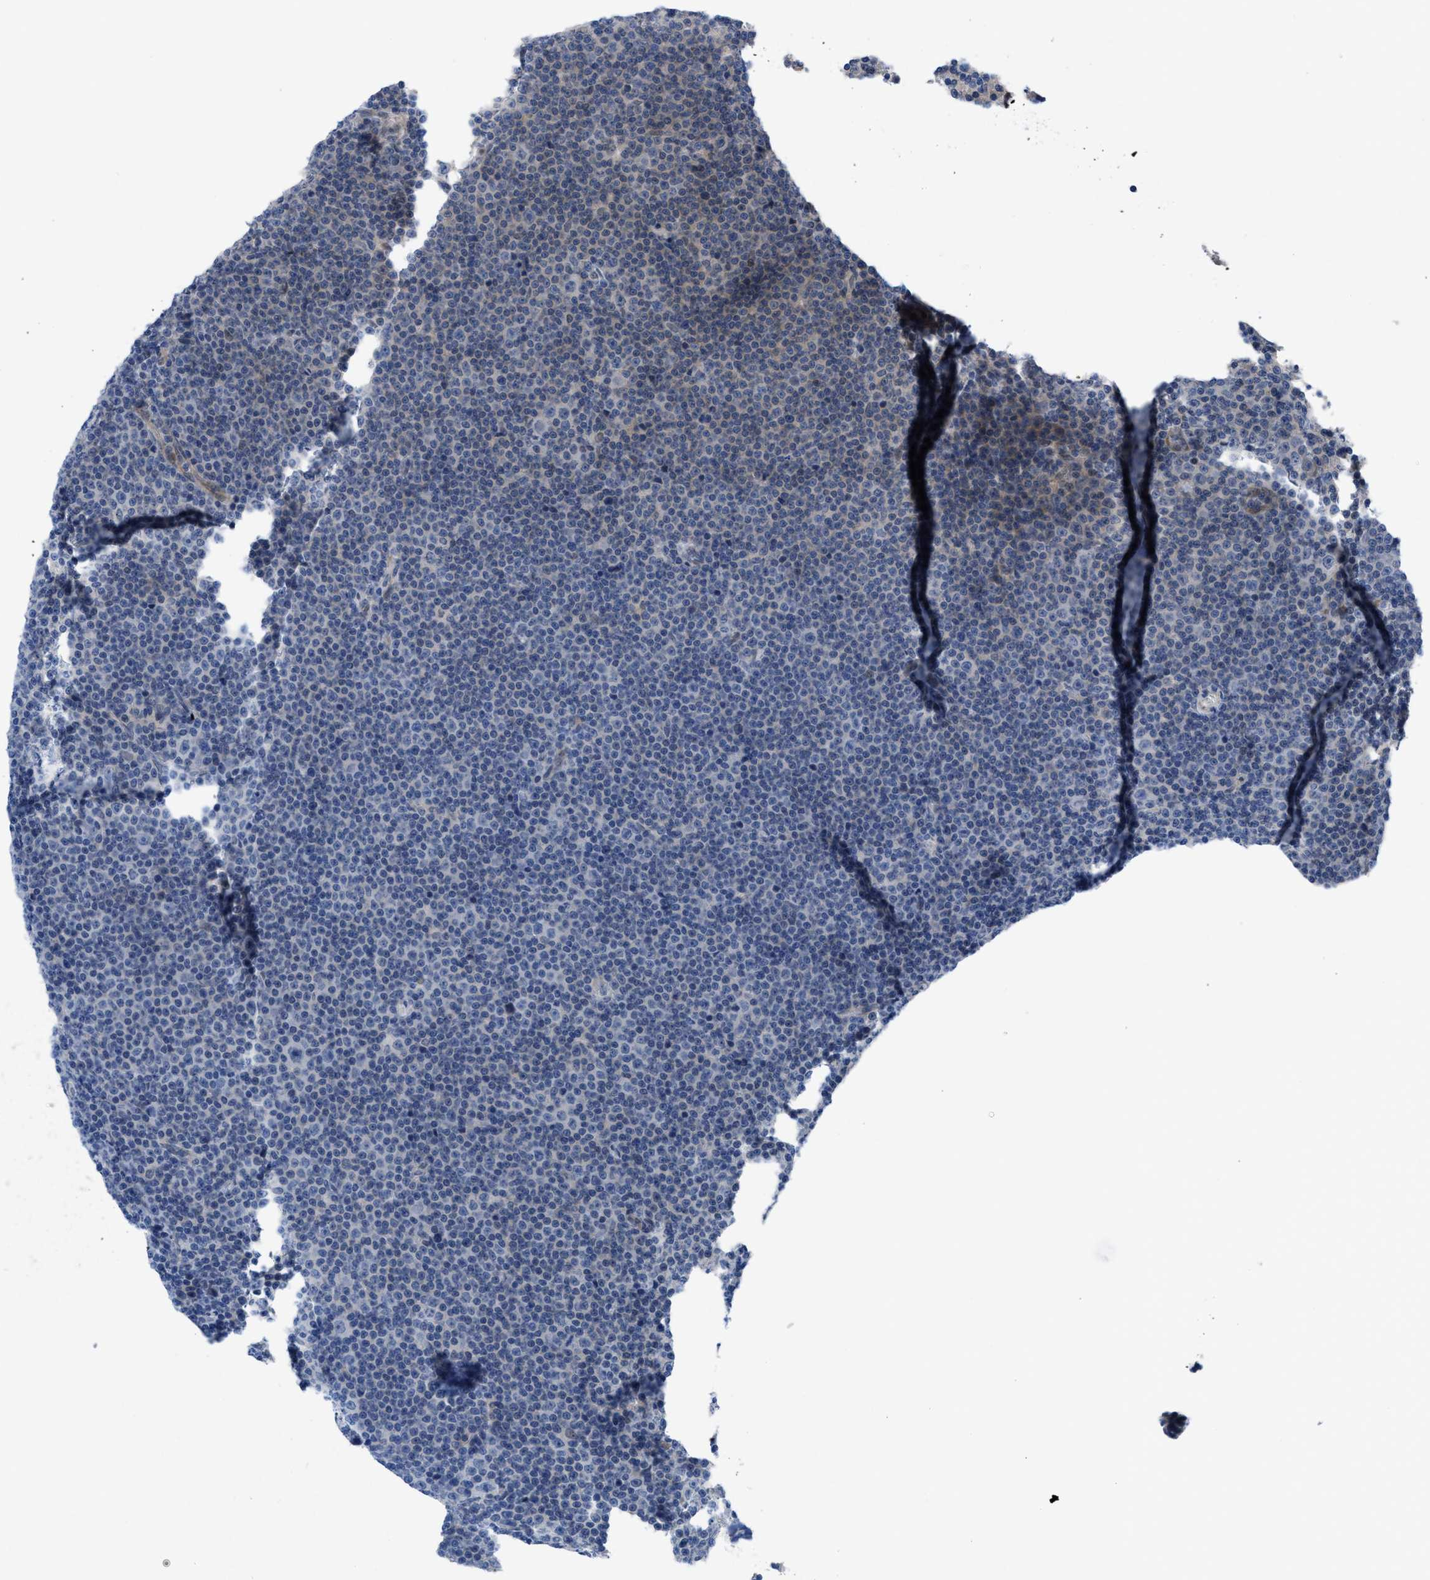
{"staining": {"intensity": "negative", "quantity": "none", "location": "none"}, "tissue": "lymphoma", "cell_type": "Tumor cells", "image_type": "cancer", "snomed": [{"axis": "morphology", "description": "Malignant lymphoma, non-Hodgkin's type, Low grade"}, {"axis": "topography", "description": "Lymph node"}], "caption": "Tumor cells are negative for brown protein staining in lymphoma.", "gene": "IL17RE", "patient": {"sex": "female", "age": 67}}